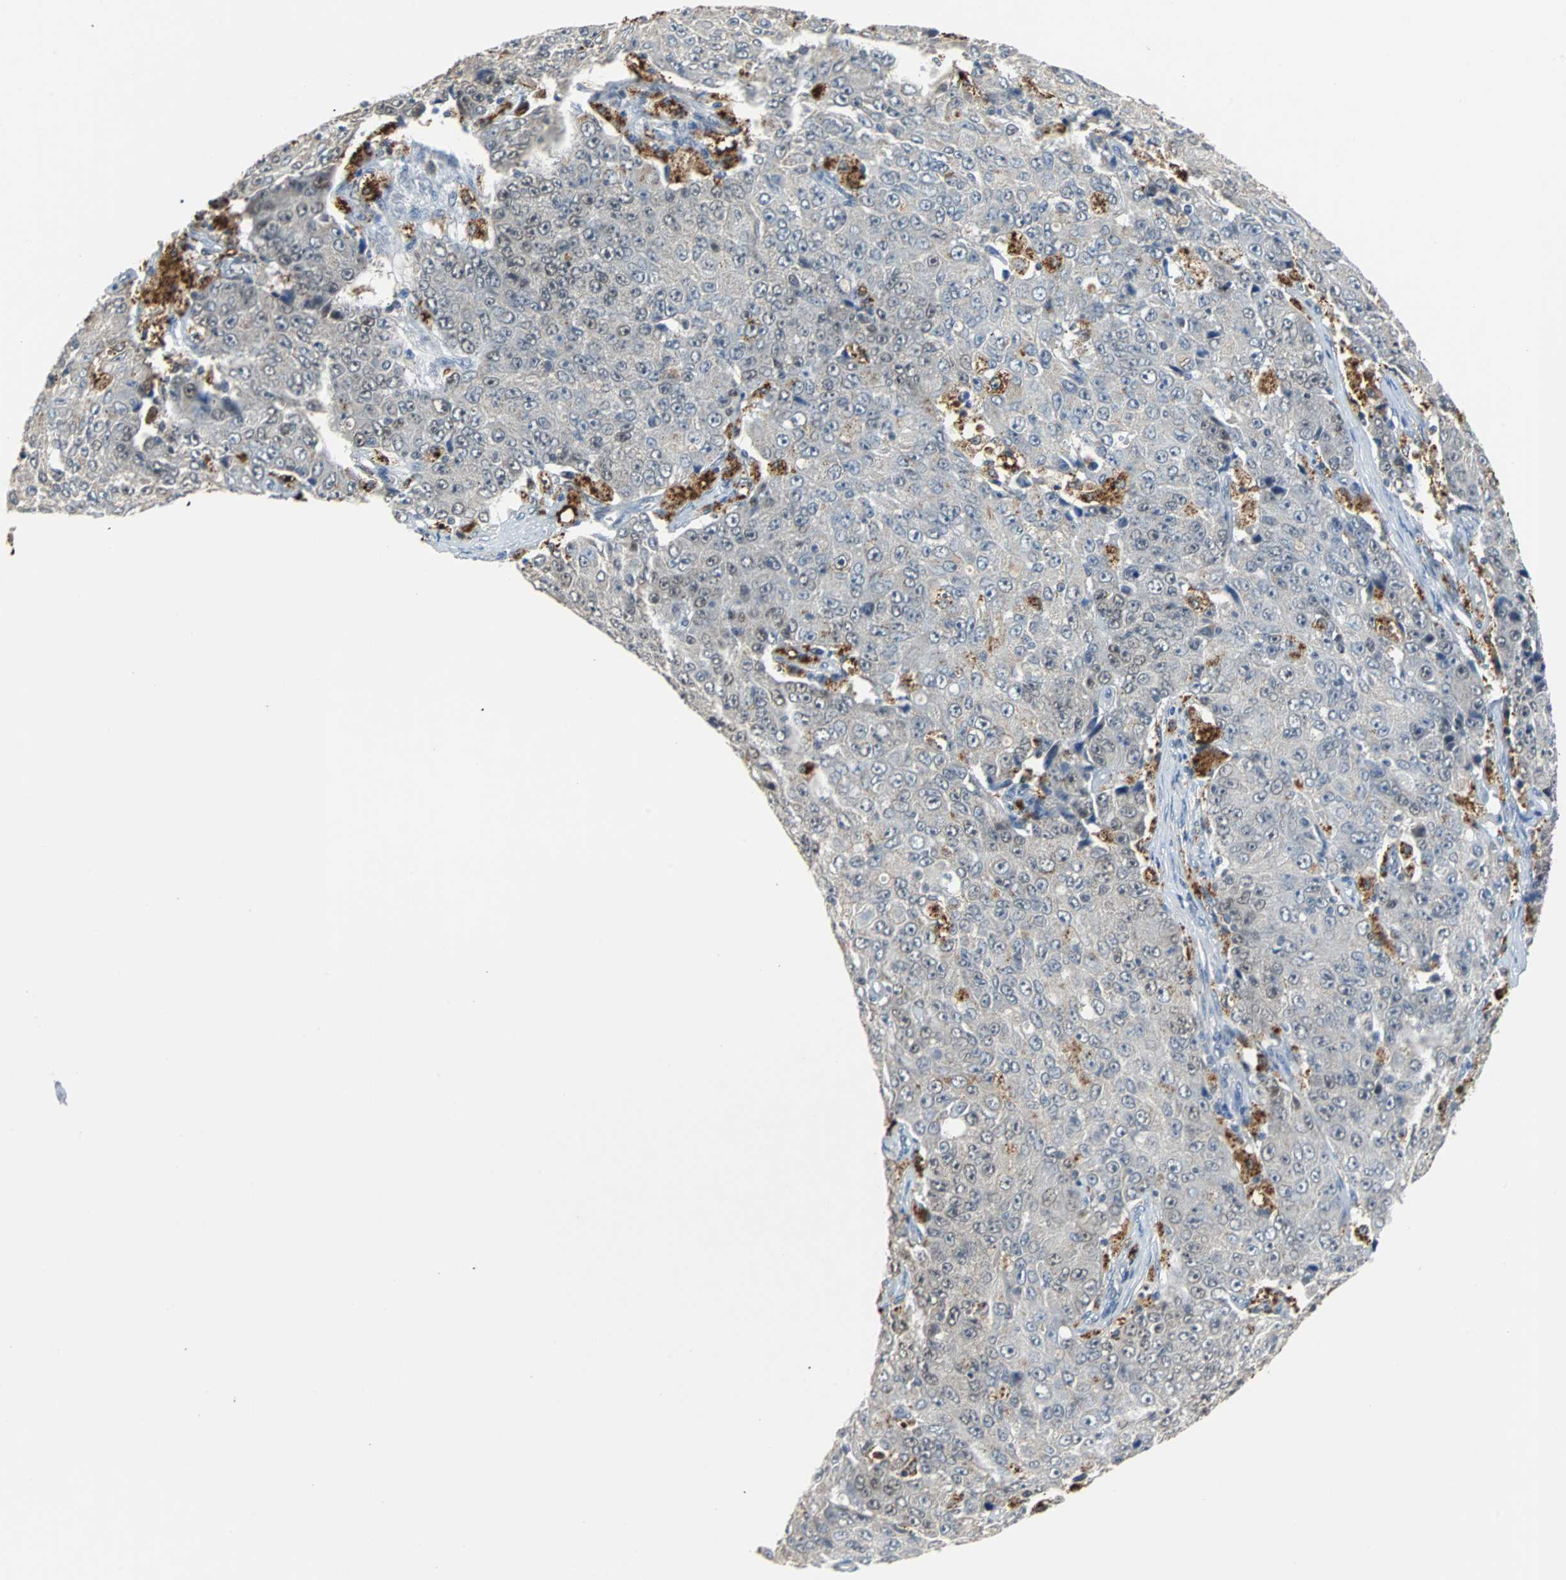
{"staining": {"intensity": "weak", "quantity": "<25%", "location": "cytoplasmic/membranous"}, "tissue": "ovarian cancer", "cell_type": "Tumor cells", "image_type": "cancer", "snomed": [{"axis": "morphology", "description": "Carcinoma, endometroid"}, {"axis": "topography", "description": "Ovary"}], "caption": "Immunohistochemistry (IHC) micrograph of neoplastic tissue: ovarian endometroid carcinoma stained with DAB (3,3'-diaminobenzidine) shows no significant protein positivity in tumor cells.", "gene": "HLX", "patient": {"sex": "female", "age": 42}}